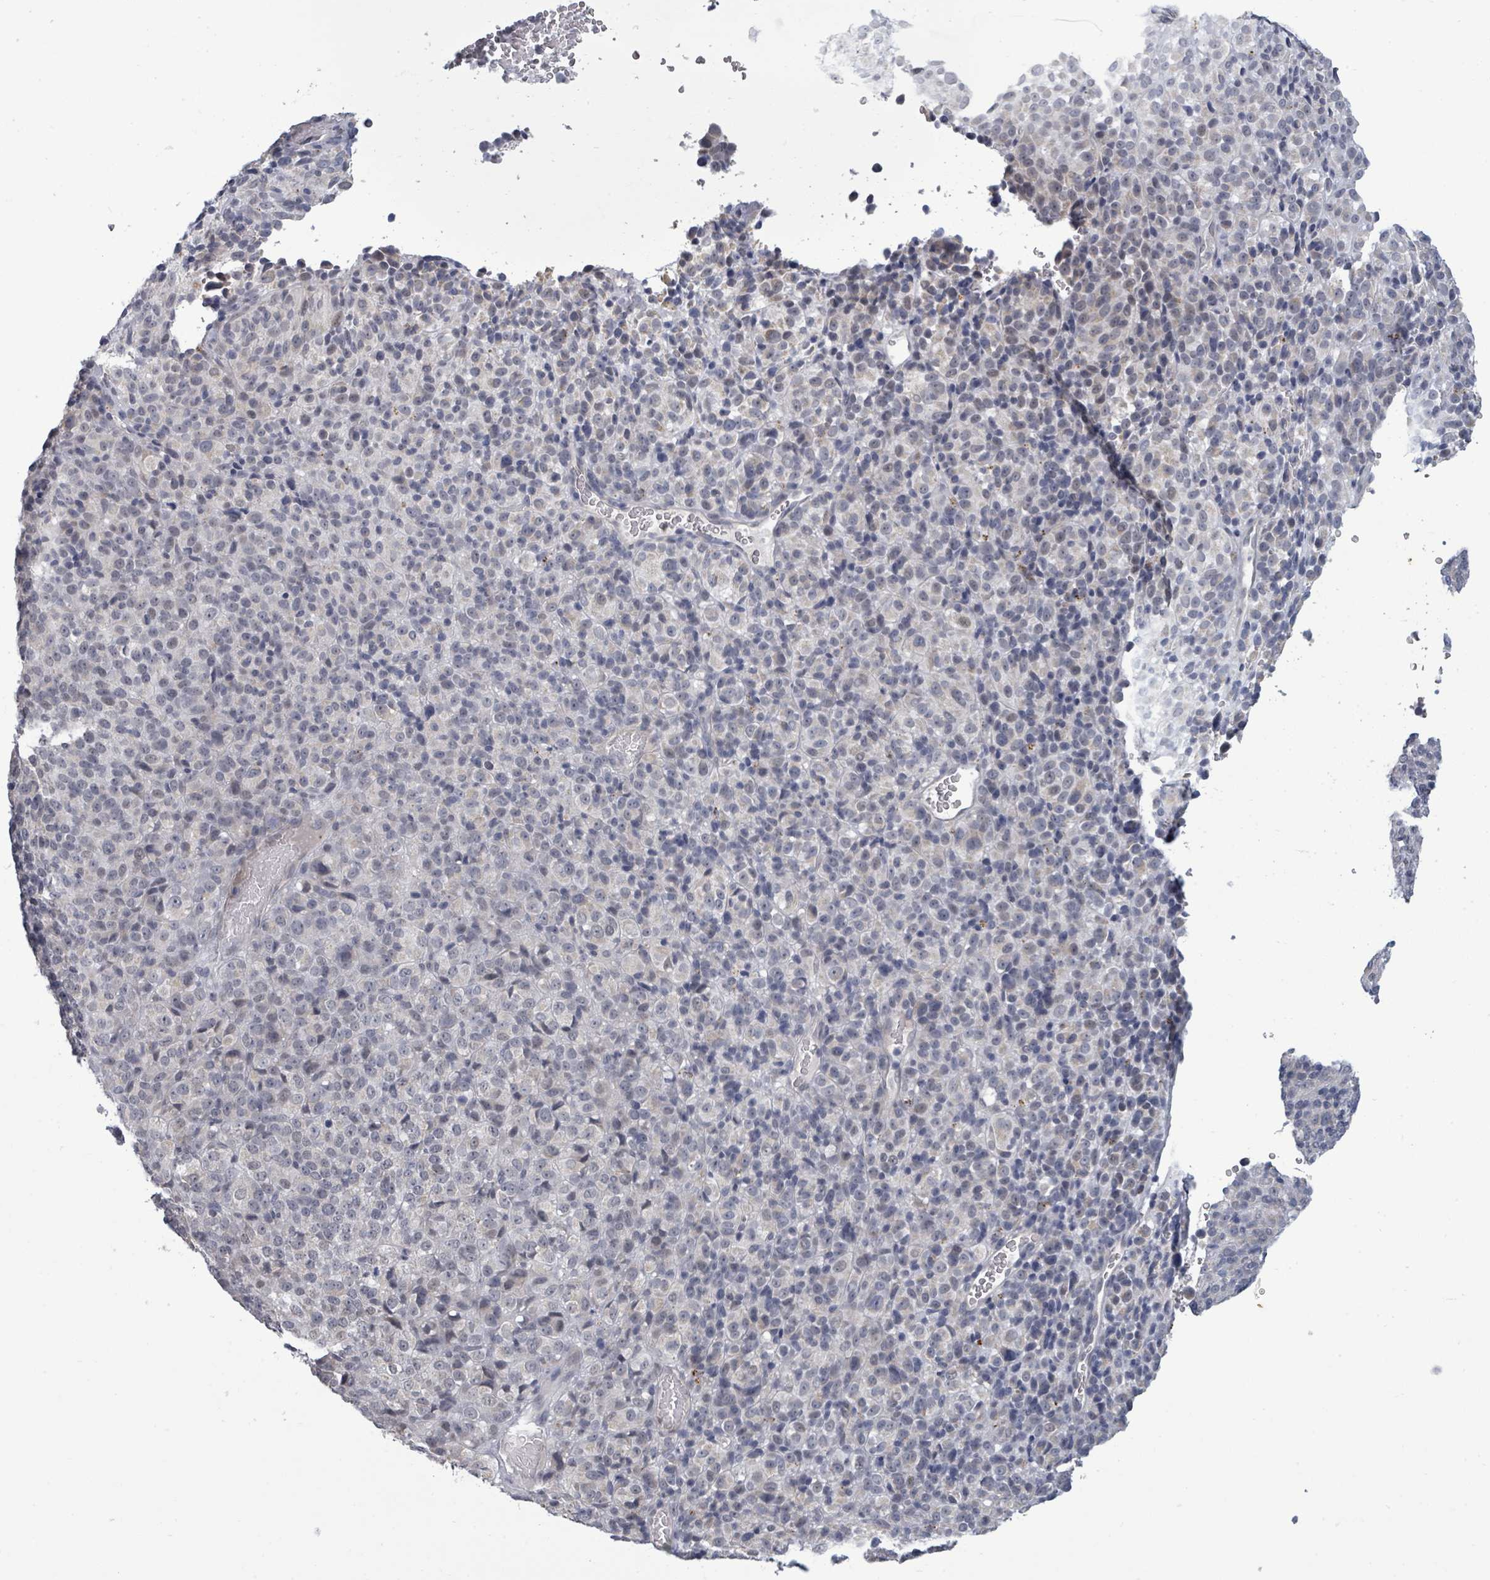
{"staining": {"intensity": "negative", "quantity": "none", "location": "none"}, "tissue": "melanoma", "cell_type": "Tumor cells", "image_type": "cancer", "snomed": [{"axis": "morphology", "description": "Malignant melanoma, Metastatic site"}, {"axis": "topography", "description": "Brain"}], "caption": "Human malignant melanoma (metastatic site) stained for a protein using IHC displays no expression in tumor cells.", "gene": "ASB12", "patient": {"sex": "female", "age": 56}}